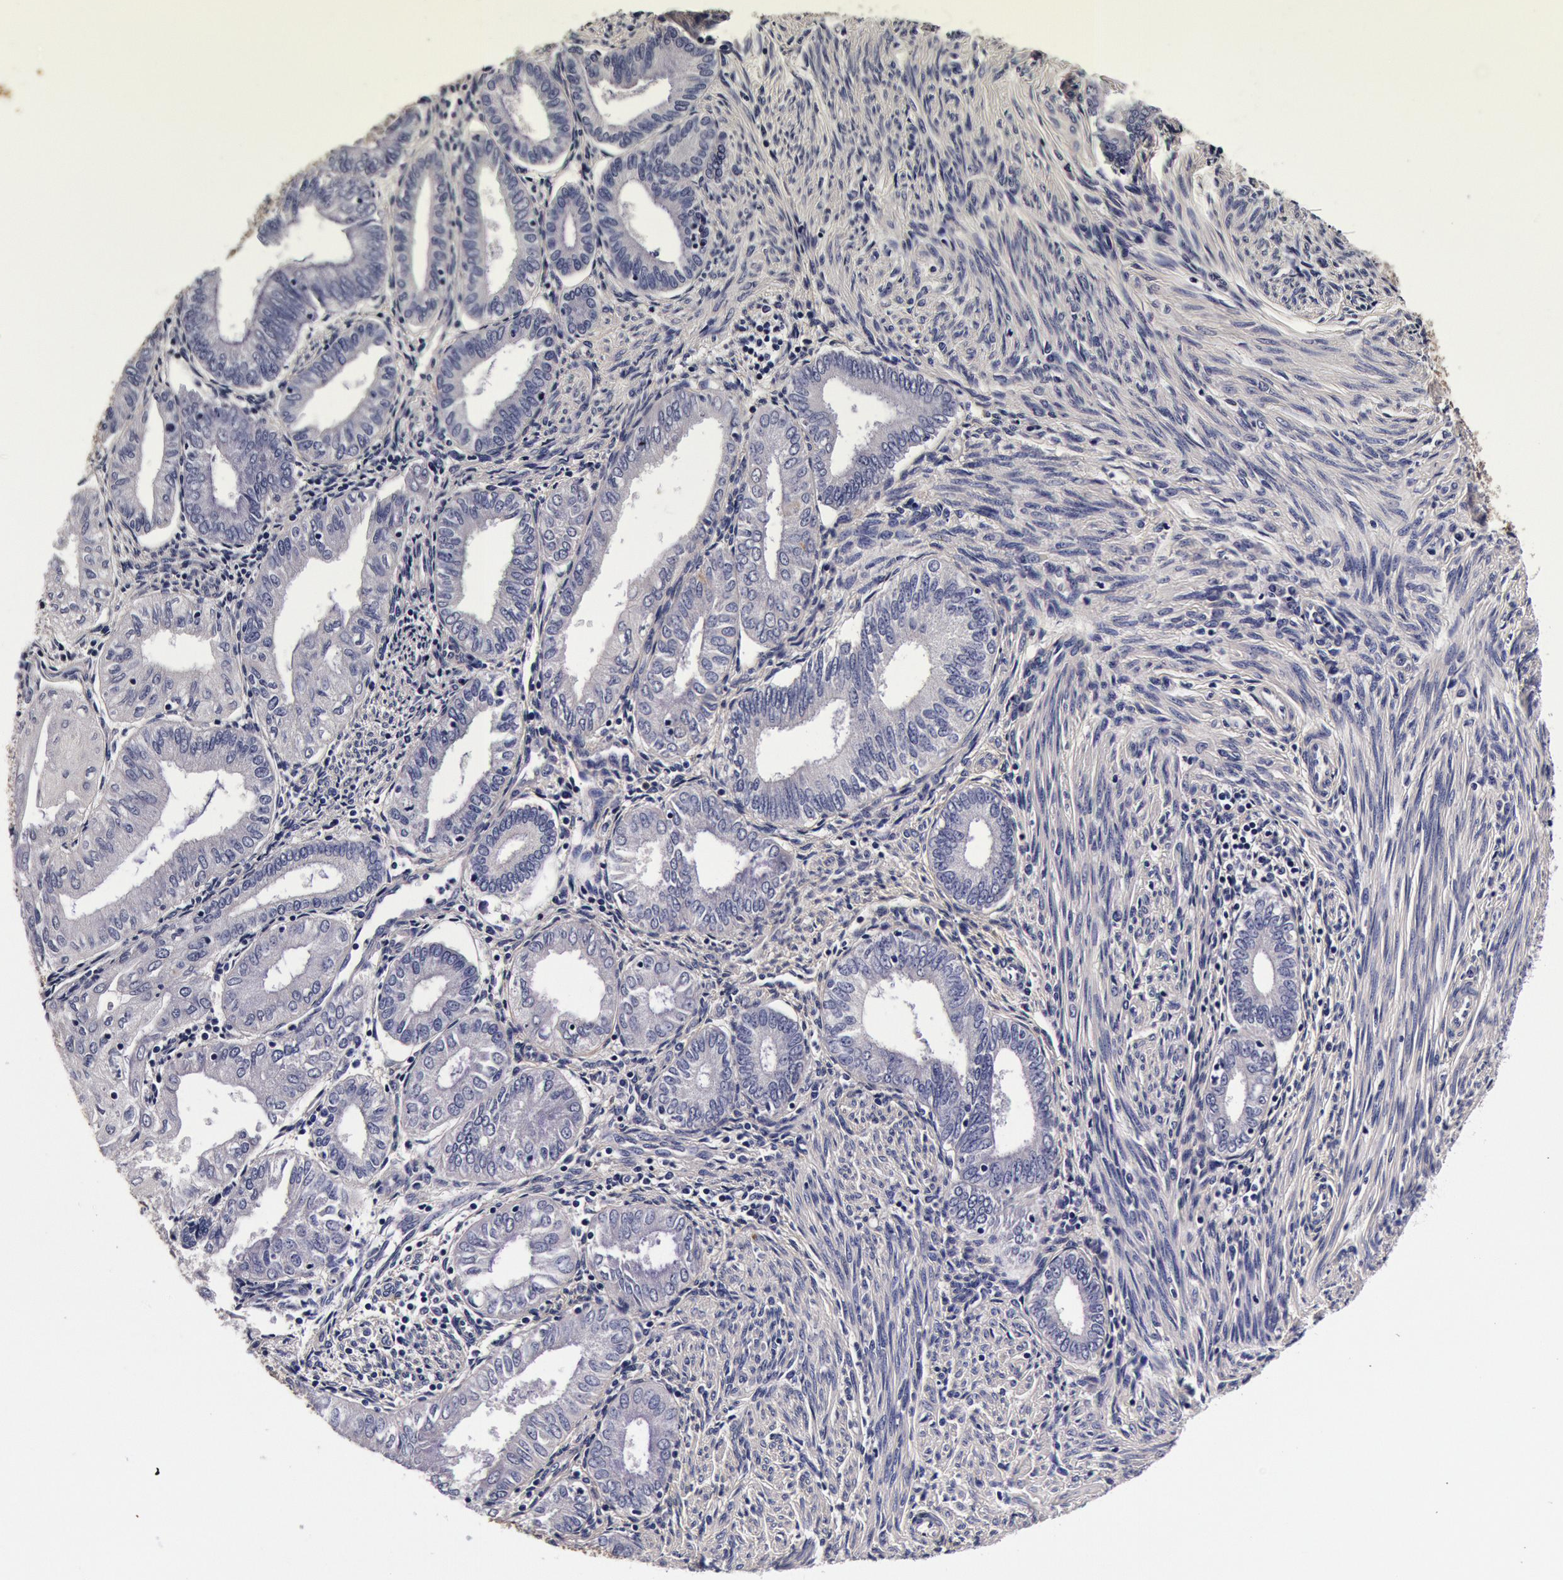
{"staining": {"intensity": "negative", "quantity": "none", "location": "none"}, "tissue": "endometrial cancer", "cell_type": "Tumor cells", "image_type": "cancer", "snomed": [{"axis": "morphology", "description": "Adenocarcinoma, NOS"}, {"axis": "topography", "description": "Endometrium"}], "caption": "A photomicrograph of human adenocarcinoma (endometrial) is negative for staining in tumor cells.", "gene": "CCDC22", "patient": {"sex": "female", "age": 55}}